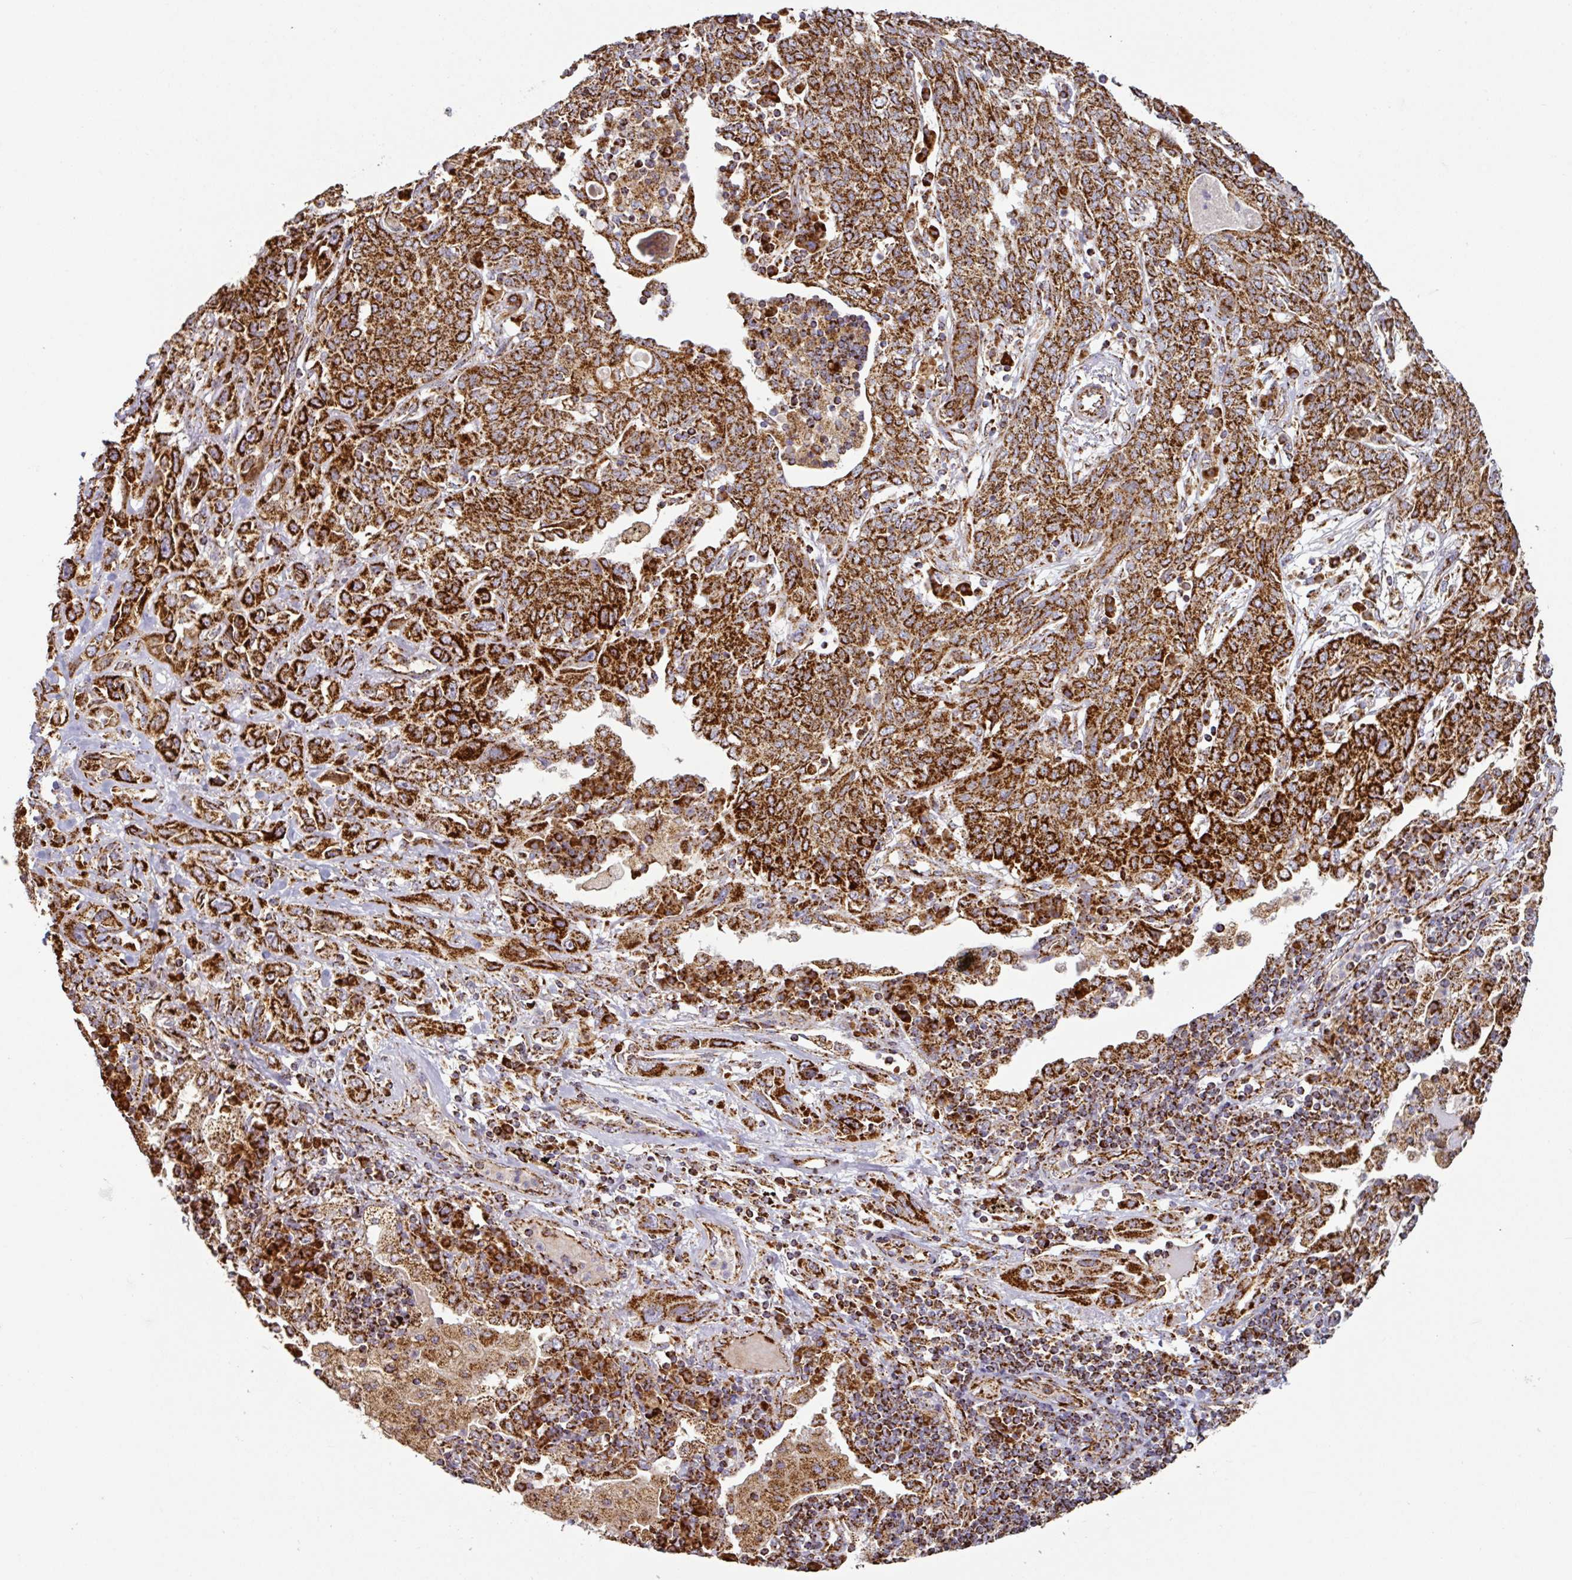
{"staining": {"intensity": "strong", "quantity": ">75%", "location": "cytoplasmic/membranous"}, "tissue": "lung cancer", "cell_type": "Tumor cells", "image_type": "cancer", "snomed": [{"axis": "morphology", "description": "Squamous cell carcinoma, NOS"}, {"axis": "topography", "description": "Lung"}], "caption": "Squamous cell carcinoma (lung) tissue reveals strong cytoplasmic/membranous expression in approximately >75% of tumor cells, visualized by immunohistochemistry.", "gene": "TRAP1", "patient": {"sex": "female", "age": 70}}